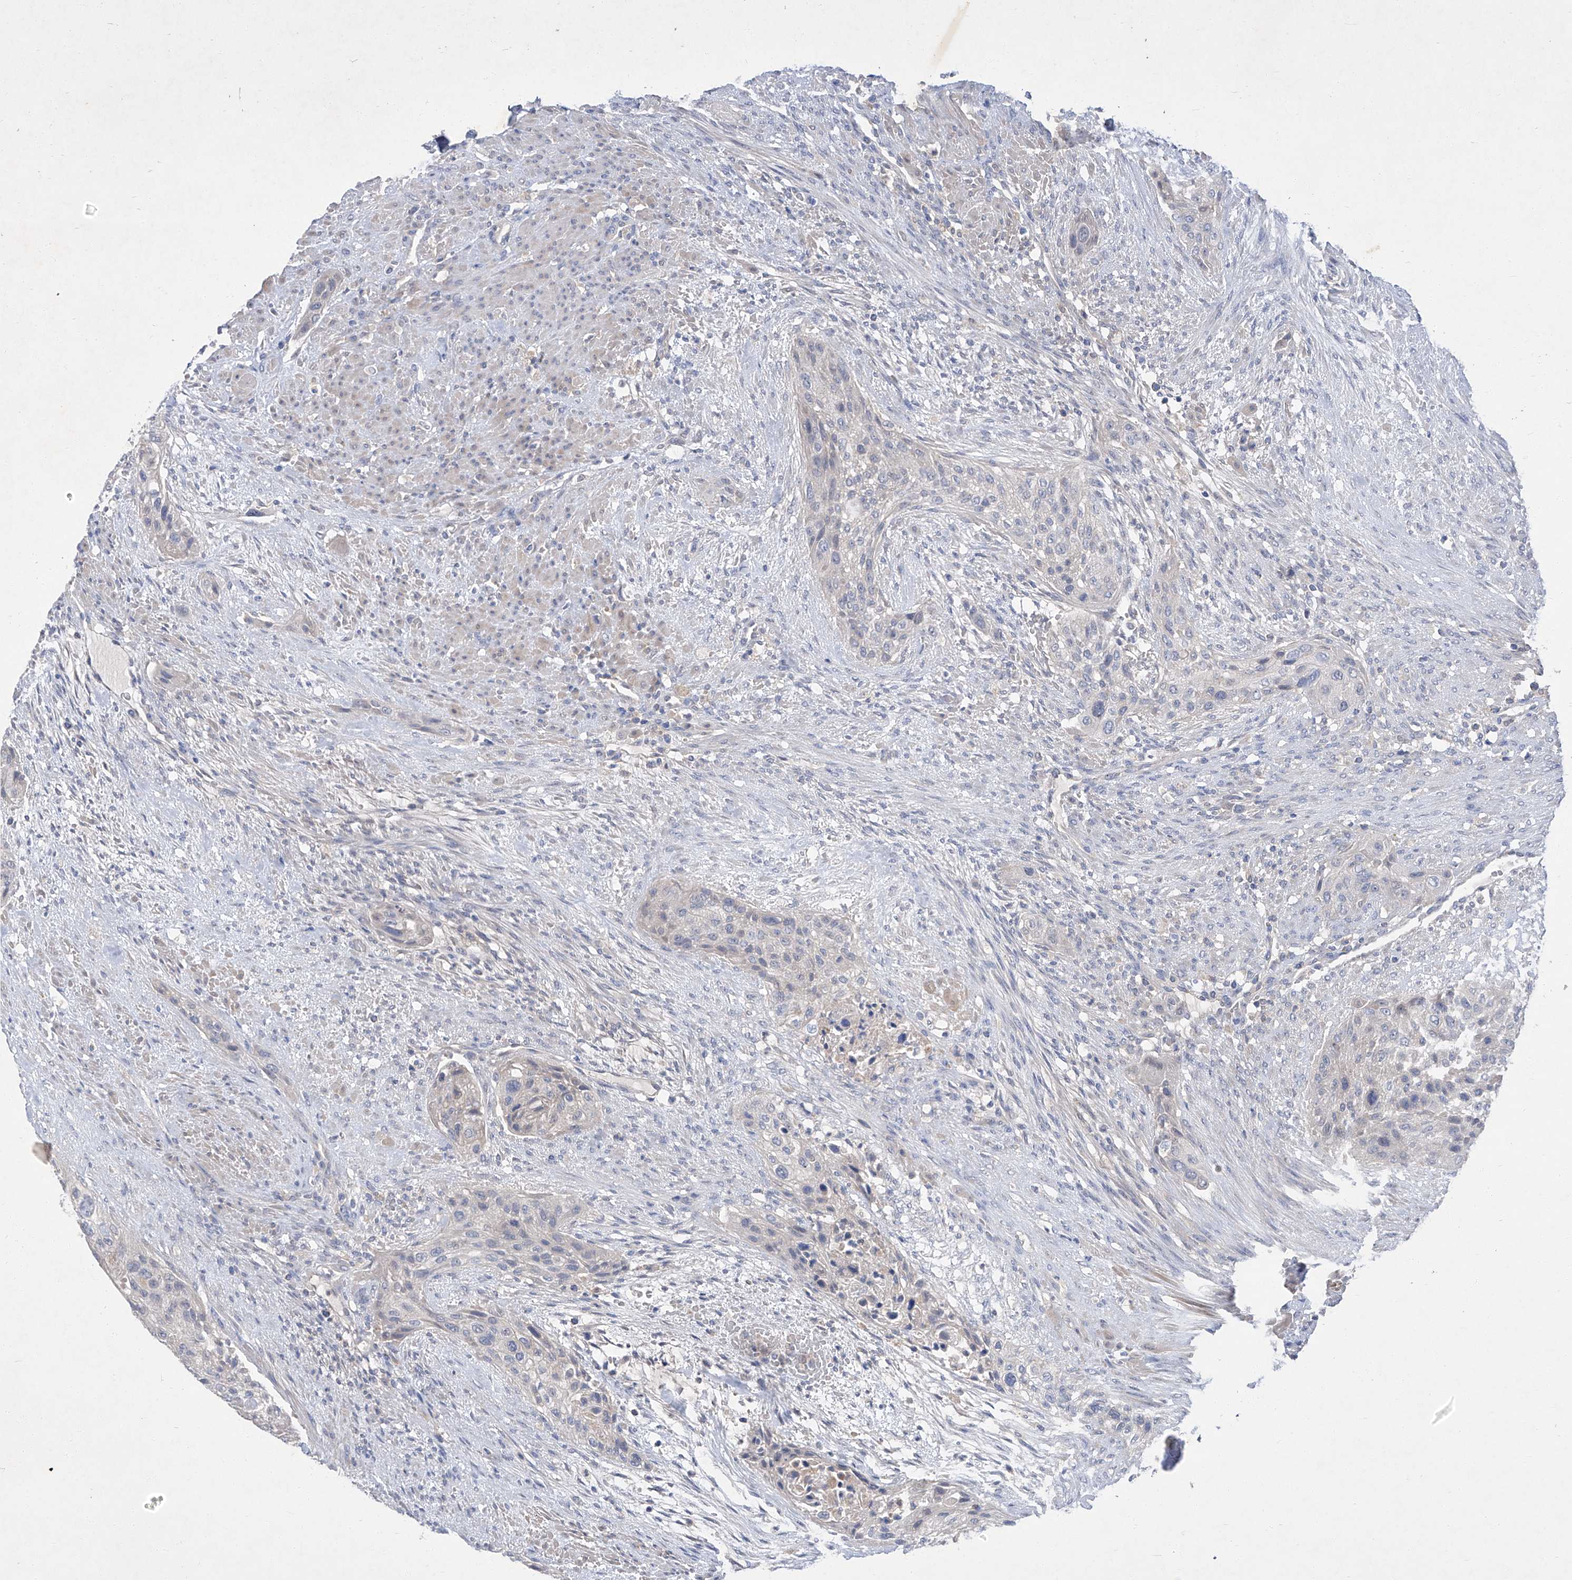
{"staining": {"intensity": "negative", "quantity": "none", "location": "none"}, "tissue": "urothelial cancer", "cell_type": "Tumor cells", "image_type": "cancer", "snomed": [{"axis": "morphology", "description": "Urothelial carcinoma, High grade"}, {"axis": "topography", "description": "Urinary bladder"}], "caption": "Histopathology image shows no significant protein positivity in tumor cells of high-grade urothelial carcinoma.", "gene": "SBK2", "patient": {"sex": "male", "age": 35}}